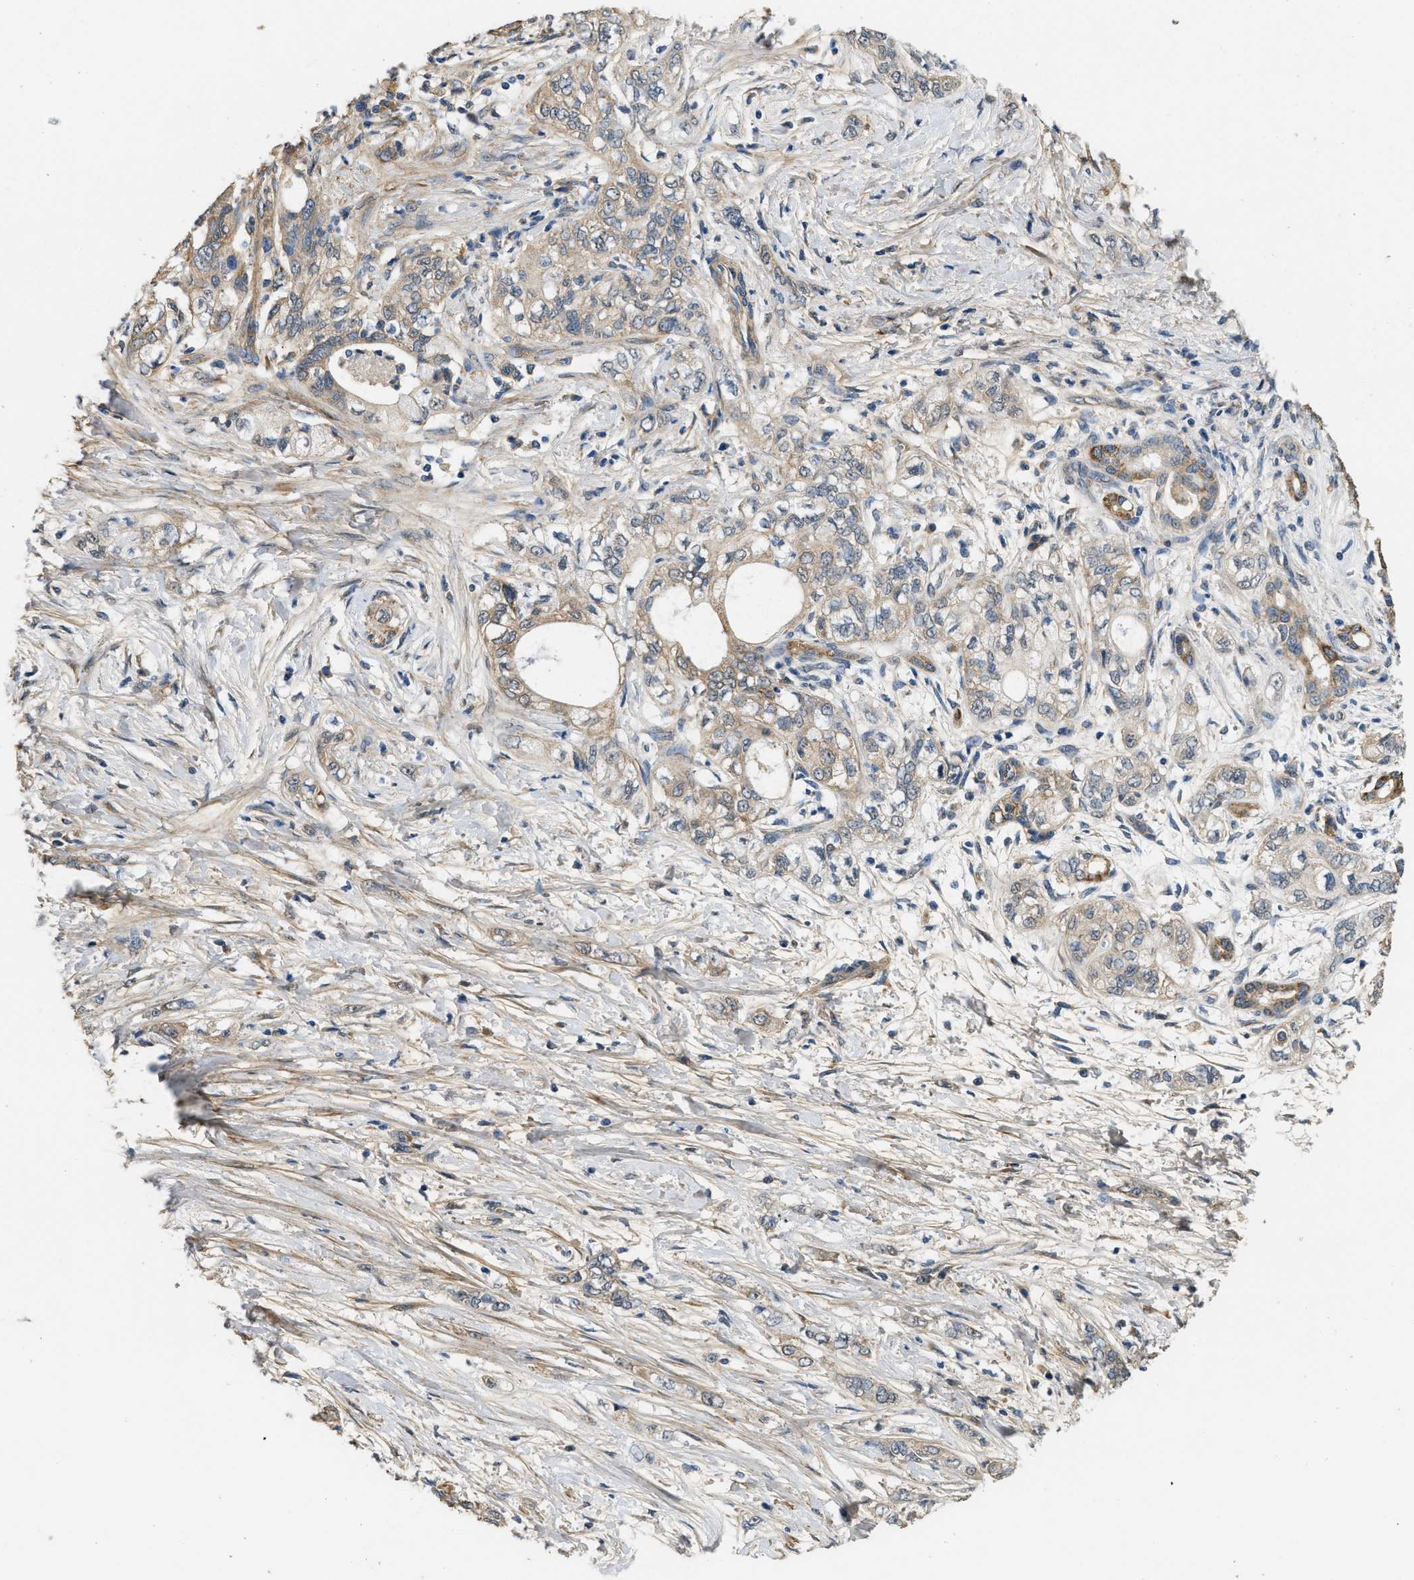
{"staining": {"intensity": "weak", "quantity": ">75%", "location": "cytoplasmic/membranous"}, "tissue": "pancreatic cancer", "cell_type": "Tumor cells", "image_type": "cancer", "snomed": [{"axis": "morphology", "description": "Adenocarcinoma, NOS"}, {"axis": "topography", "description": "Pancreas"}], "caption": "Protein analysis of pancreatic cancer (adenocarcinoma) tissue reveals weak cytoplasmic/membranous staining in about >75% of tumor cells.", "gene": "THBS2", "patient": {"sex": "male", "age": 70}}